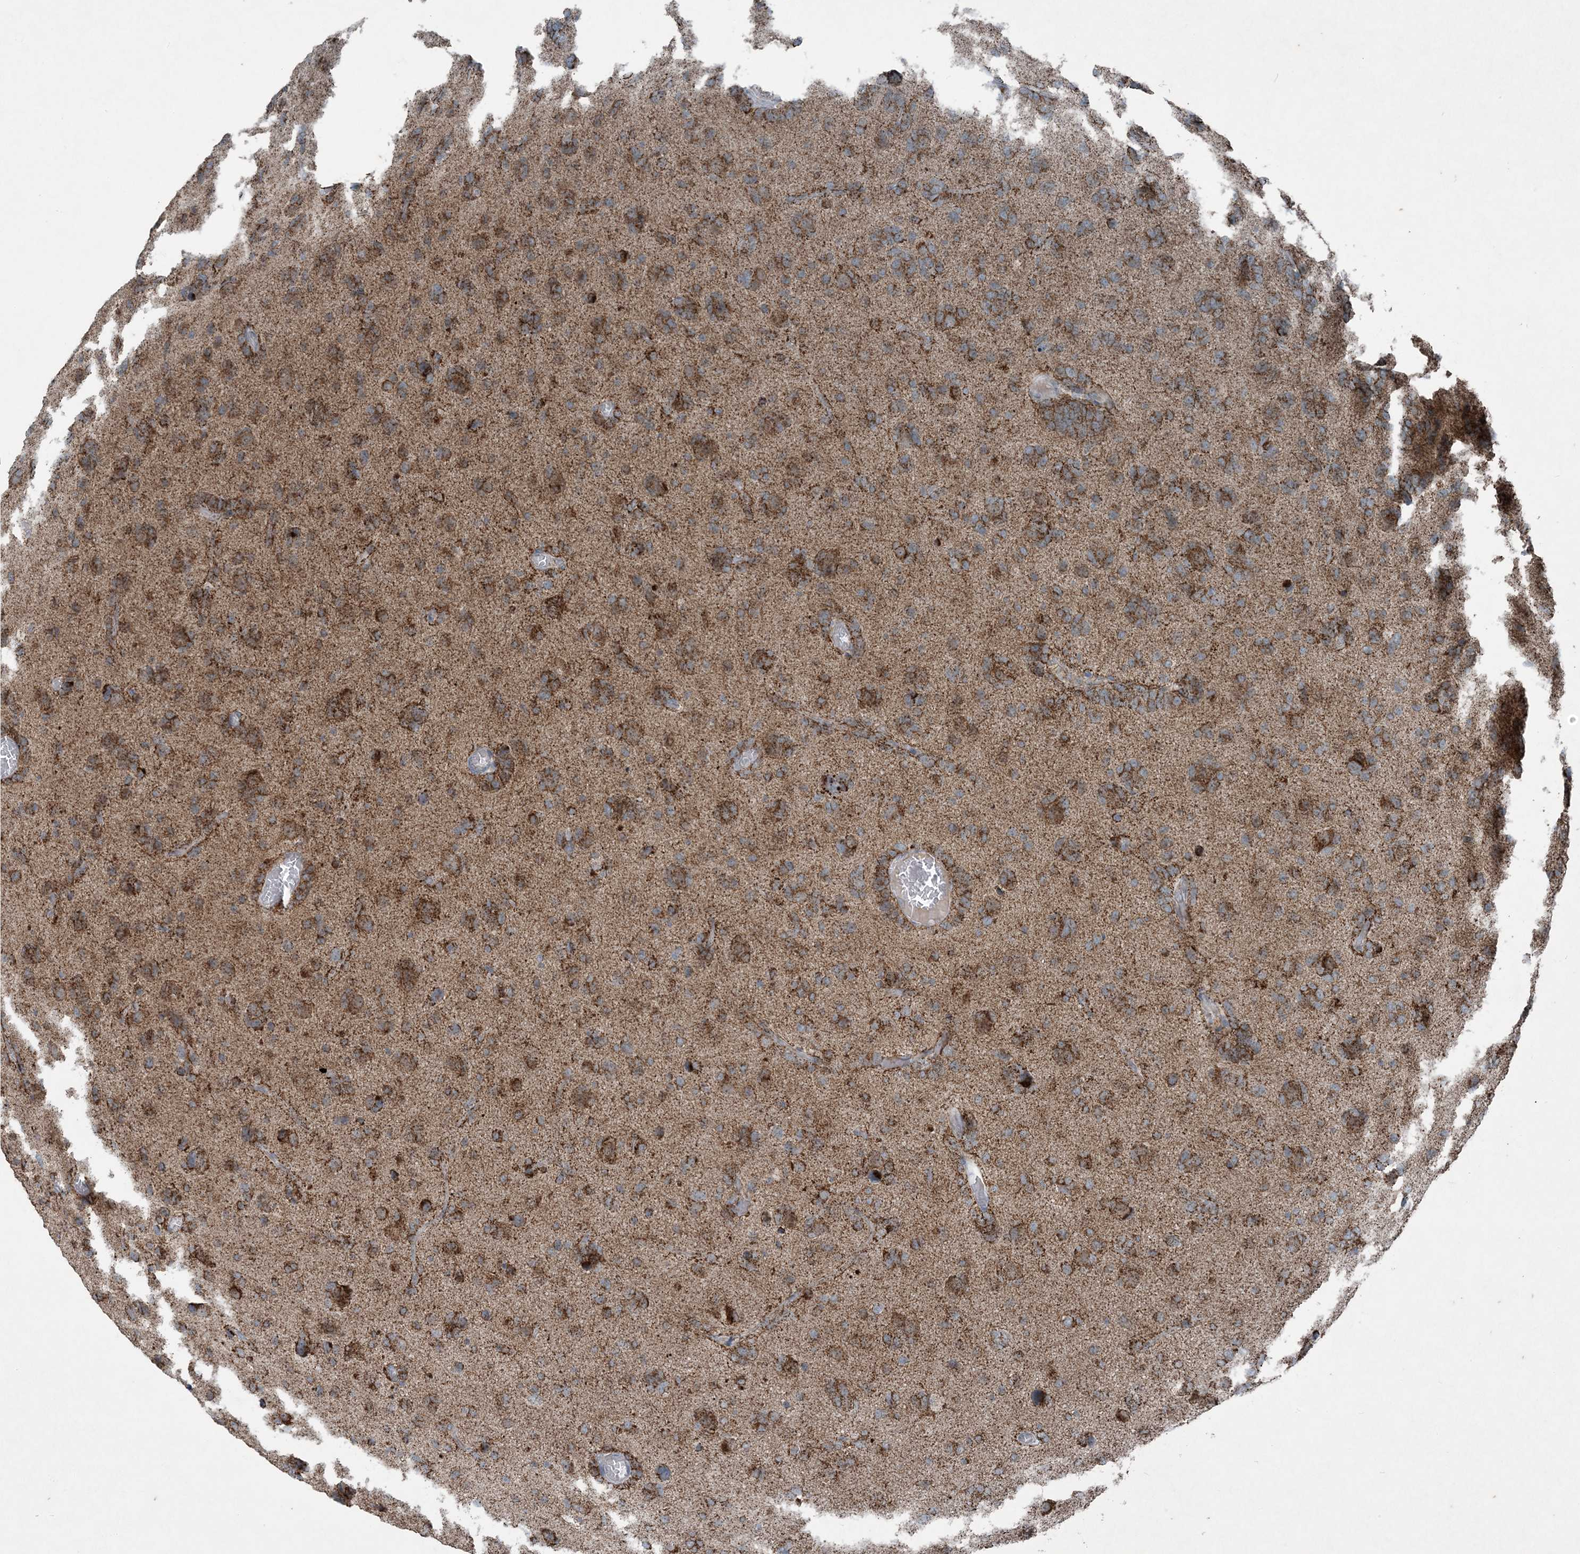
{"staining": {"intensity": "moderate", "quantity": ">75%", "location": "cytoplasmic/membranous"}, "tissue": "glioma", "cell_type": "Tumor cells", "image_type": "cancer", "snomed": [{"axis": "morphology", "description": "Glioma, malignant, High grade"}, {"axis": "topography", "description": "Brain"}], "caption": "Brown immunohistochemical staining in malignant glioma (high-grade) exhibits moderate cytoplasmic/membranous staining in approximately >75% of tumor cells.", "gene": "PC", "patient": {"sex": "female", "age": 59}}